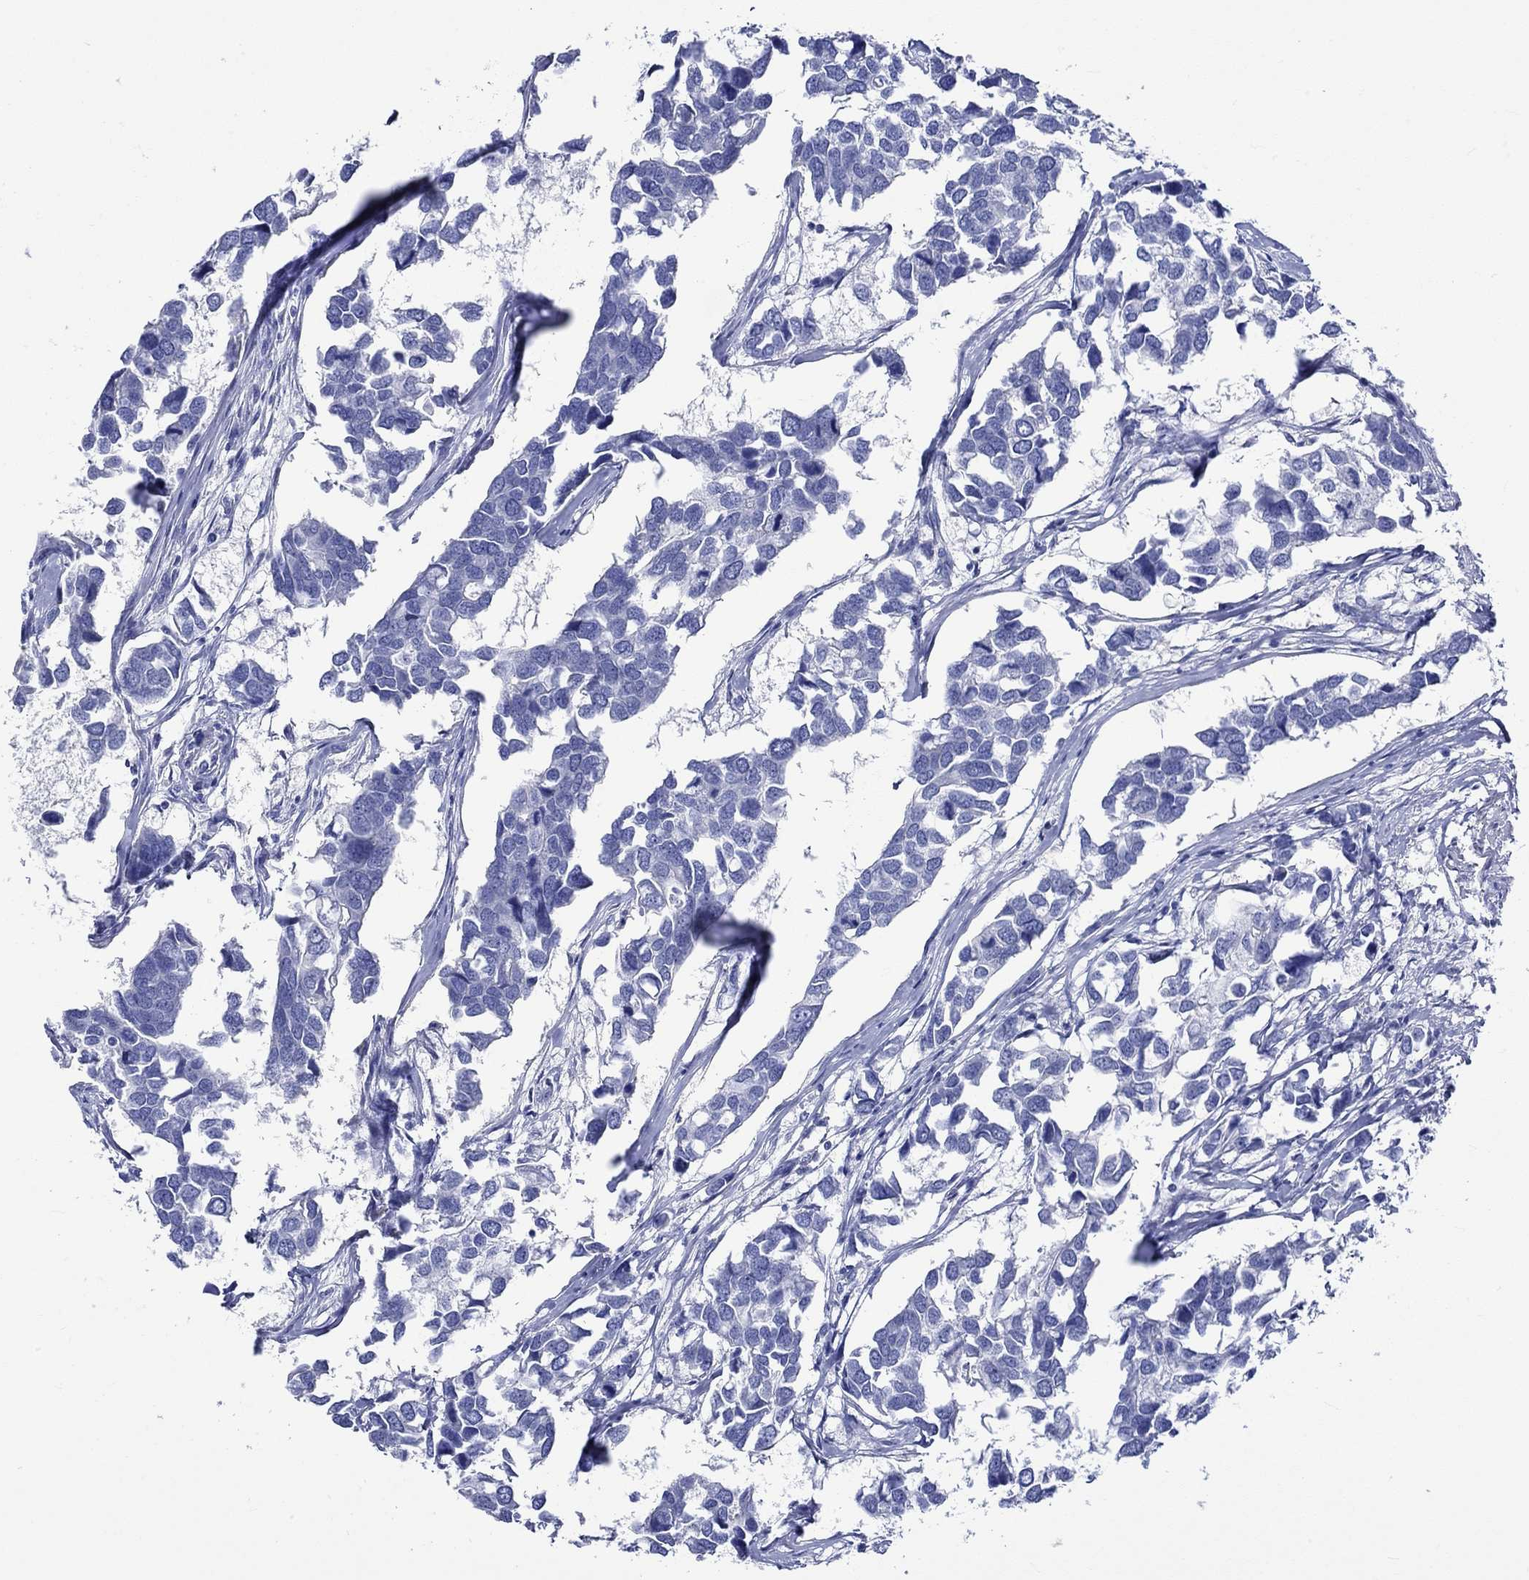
{"staining": {"intensity": "negative", "quantity": "none", "location": "none"}, "tissue": "breast cancer", "cell_type": "Tumor cells", "image_type": "cancer", "snomed": [{"axis": "morphology", "description": "Duct carcinoma"}, {"axis": "topography", "description": "Breast"}], "caption": "High power microscopy image of an immunohistochemistry micrograph of breast cancer (intraductal carcinoma), revealing no significant expression in tumor cells.", "gene": "HARBI1", "patient": {"sex": "female", "age": 83}}